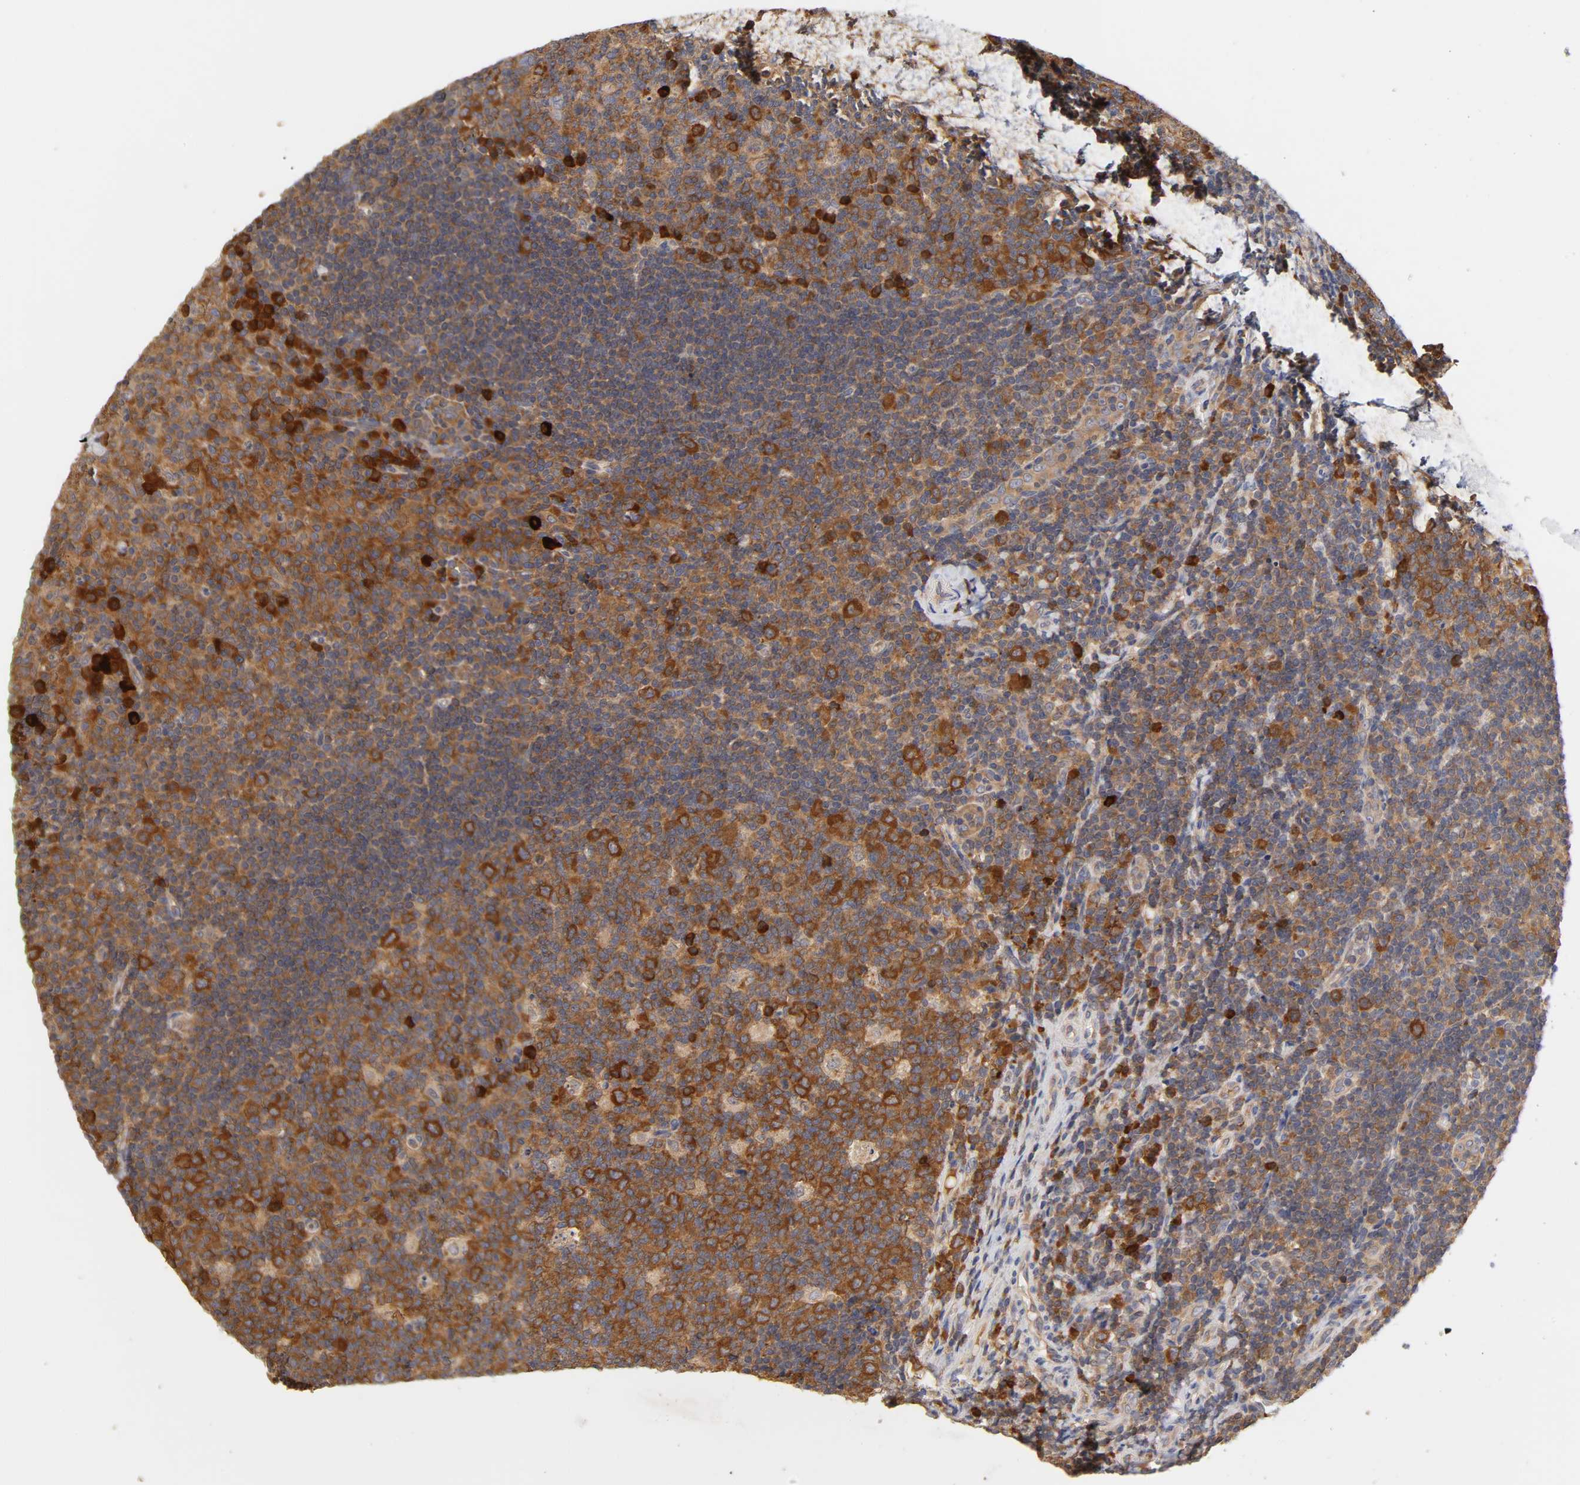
{"staining": {"intensity": "strong", "quantity": ">75%", "location": "cytoplasmic/membranous"}, "tissue": "tonsil", "cell_type": "Germinal center cells", "image_type": "normal", "snomed": [{"axis": "morphology", "description": "Normal tissue, NOS"}, {"axis": "topography", "description": "Tonsil"}], "caption": "Strong cytoplasmic/membranous positivity is identified in about >75% of germinal center cells in unremarkable tonsil.", "gene": "RPS29", "patient": {"sex": "male", "age": 17}}